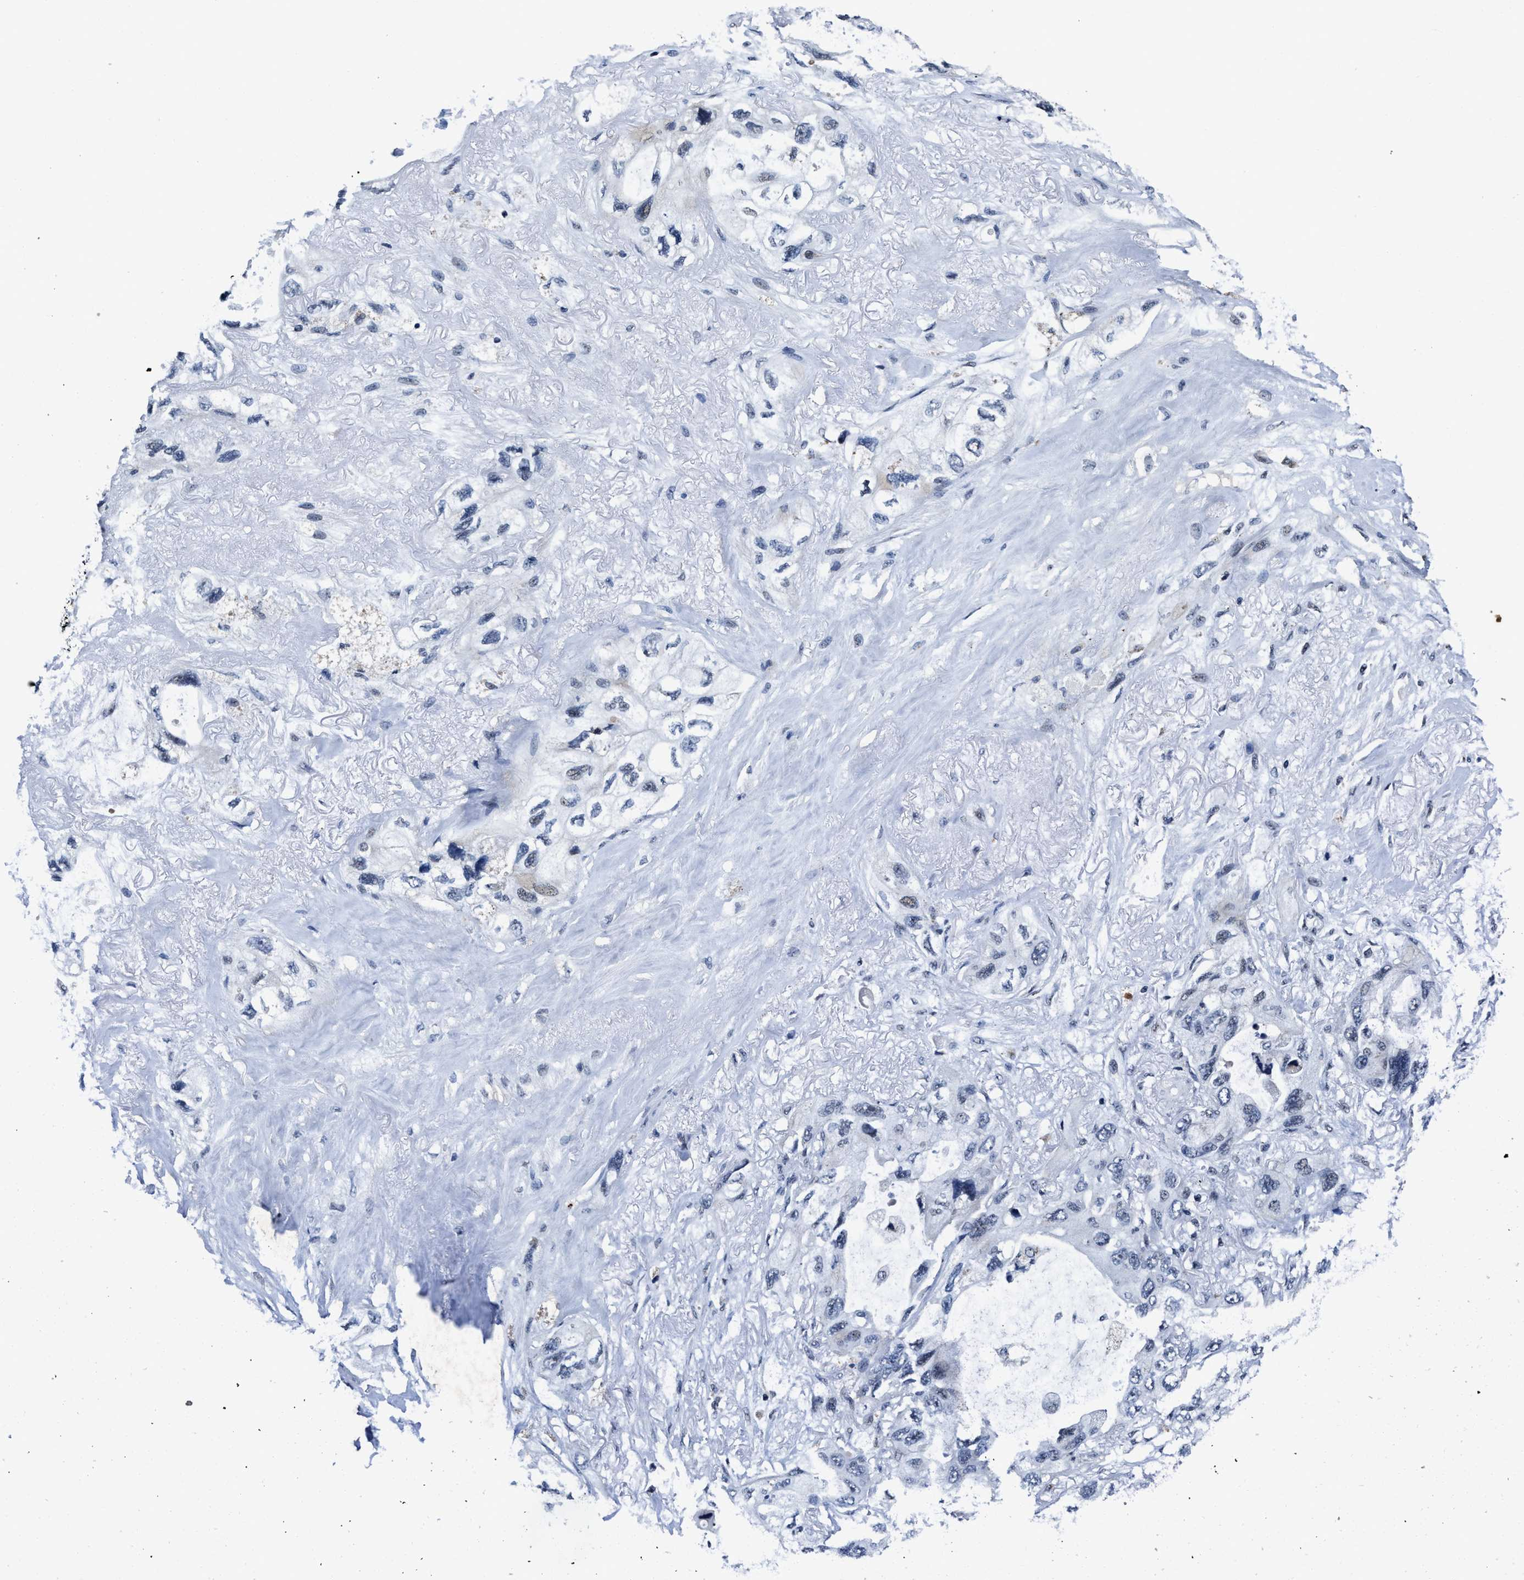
{"staining": {"intensity": "negative", "quantity": "none", "location": "none"}, "tissue": "lung cancer", "cell_type": "Tumor cells", "image_type": "cancer", "snomed": [{"axis": "morphology", "description": "Squamous cell carcinoma, NOS"}, {"axis": "topography", "description": "Lung"}], "caption": "Image shows no protein positivity in tumor cells of lung cancer (squamous cell carcinoma) tissue. (Brightfield microscopy of DAB (3,3'-diaminobenzidine) immunohistochemistry (IHC) at high magnification).", "gene": "ZNF233", "patient": {"sex": "female", "age": 73}}